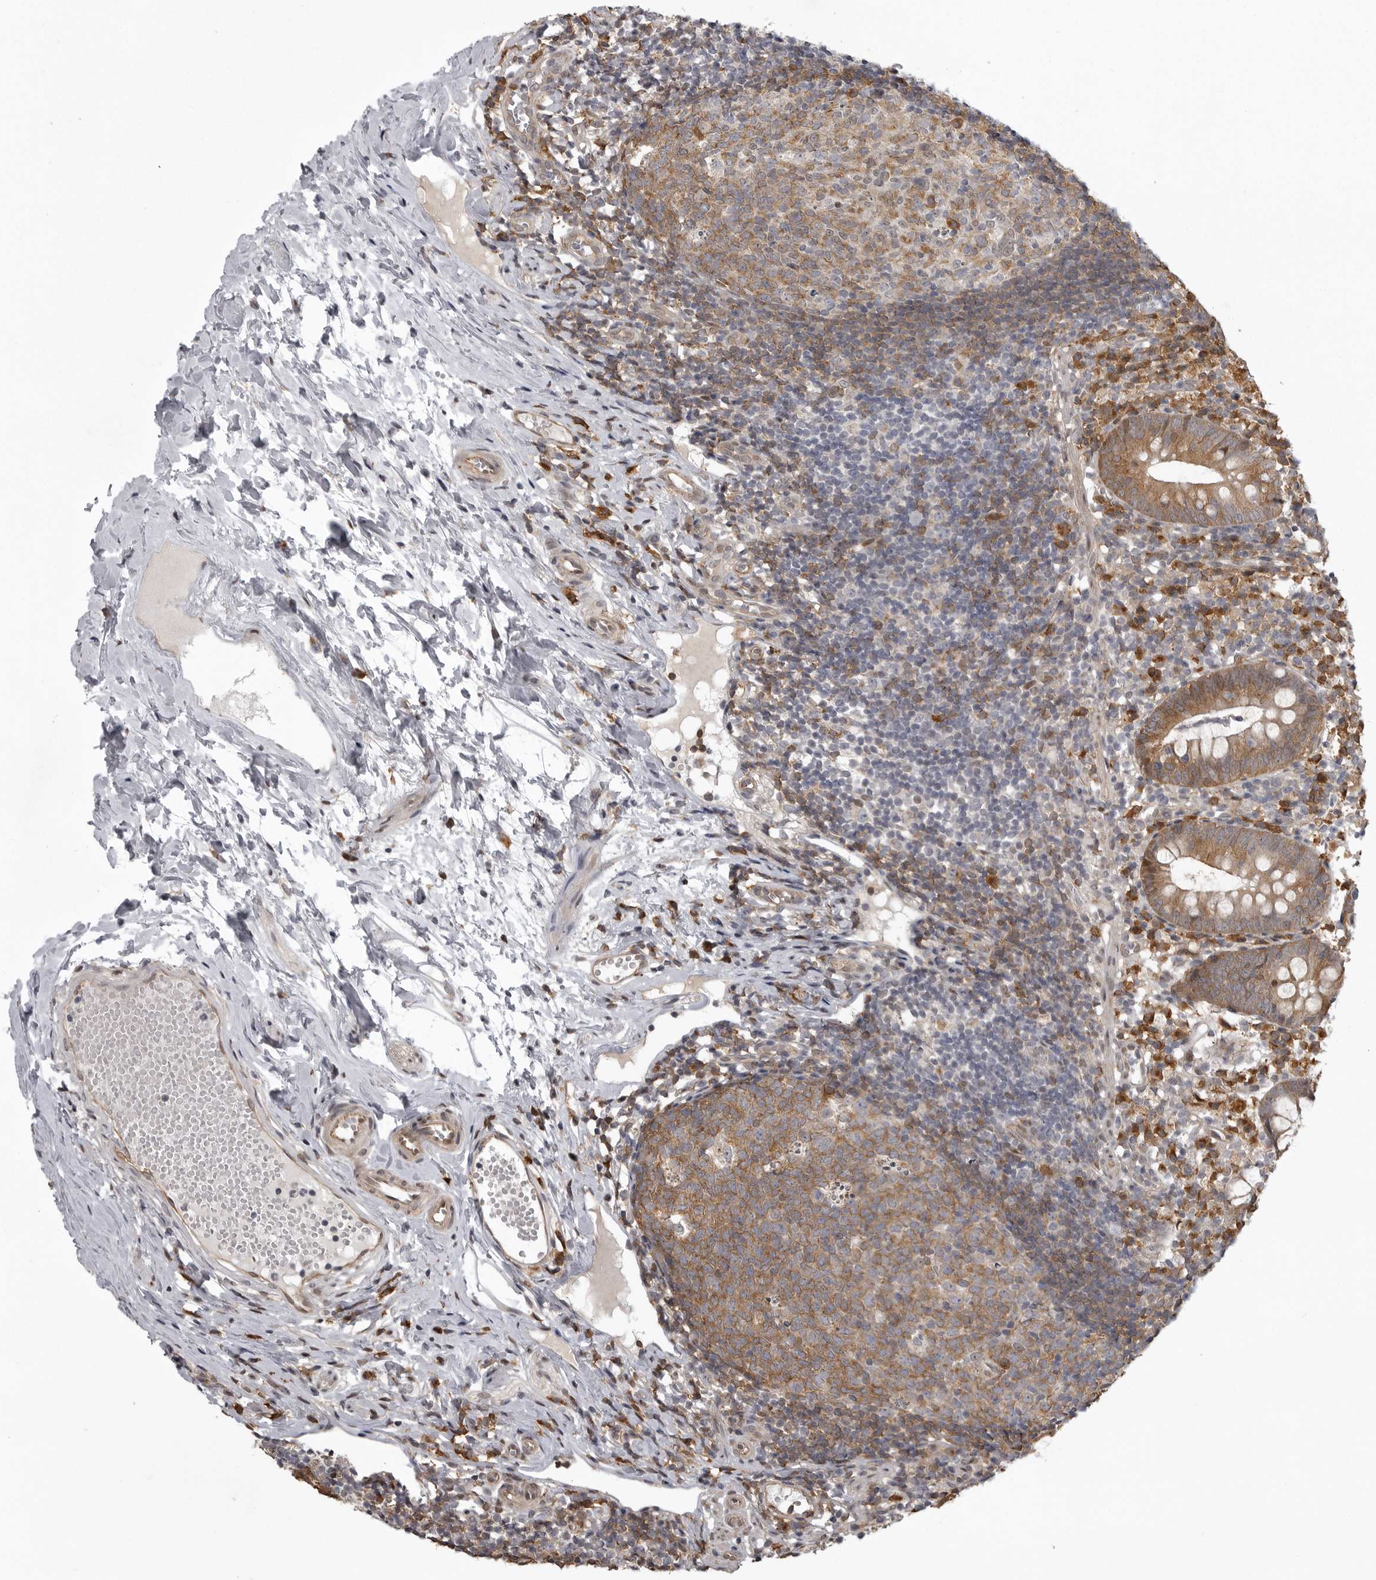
{"staining": {"intensity": "moderate", "quantity": ">75%", "location": "cytoplasmic/membranous,nuclear"}, "tissue": "appendix", "cell_type": "Glandular cells", "image_type": "normal", "snomed": [{"axis": "morphology", "description": "Normal tissue, NOS"}, {"axis": "topography", "description": "Appendix"}], "caption": "Glandular cells demonstrate moderate cytoplasmic/membranous,nuclear staining in approximately >75% of cells in benign appendix.", "gene": "SNX16", "patient": {"sex": "female", "age": 20}}